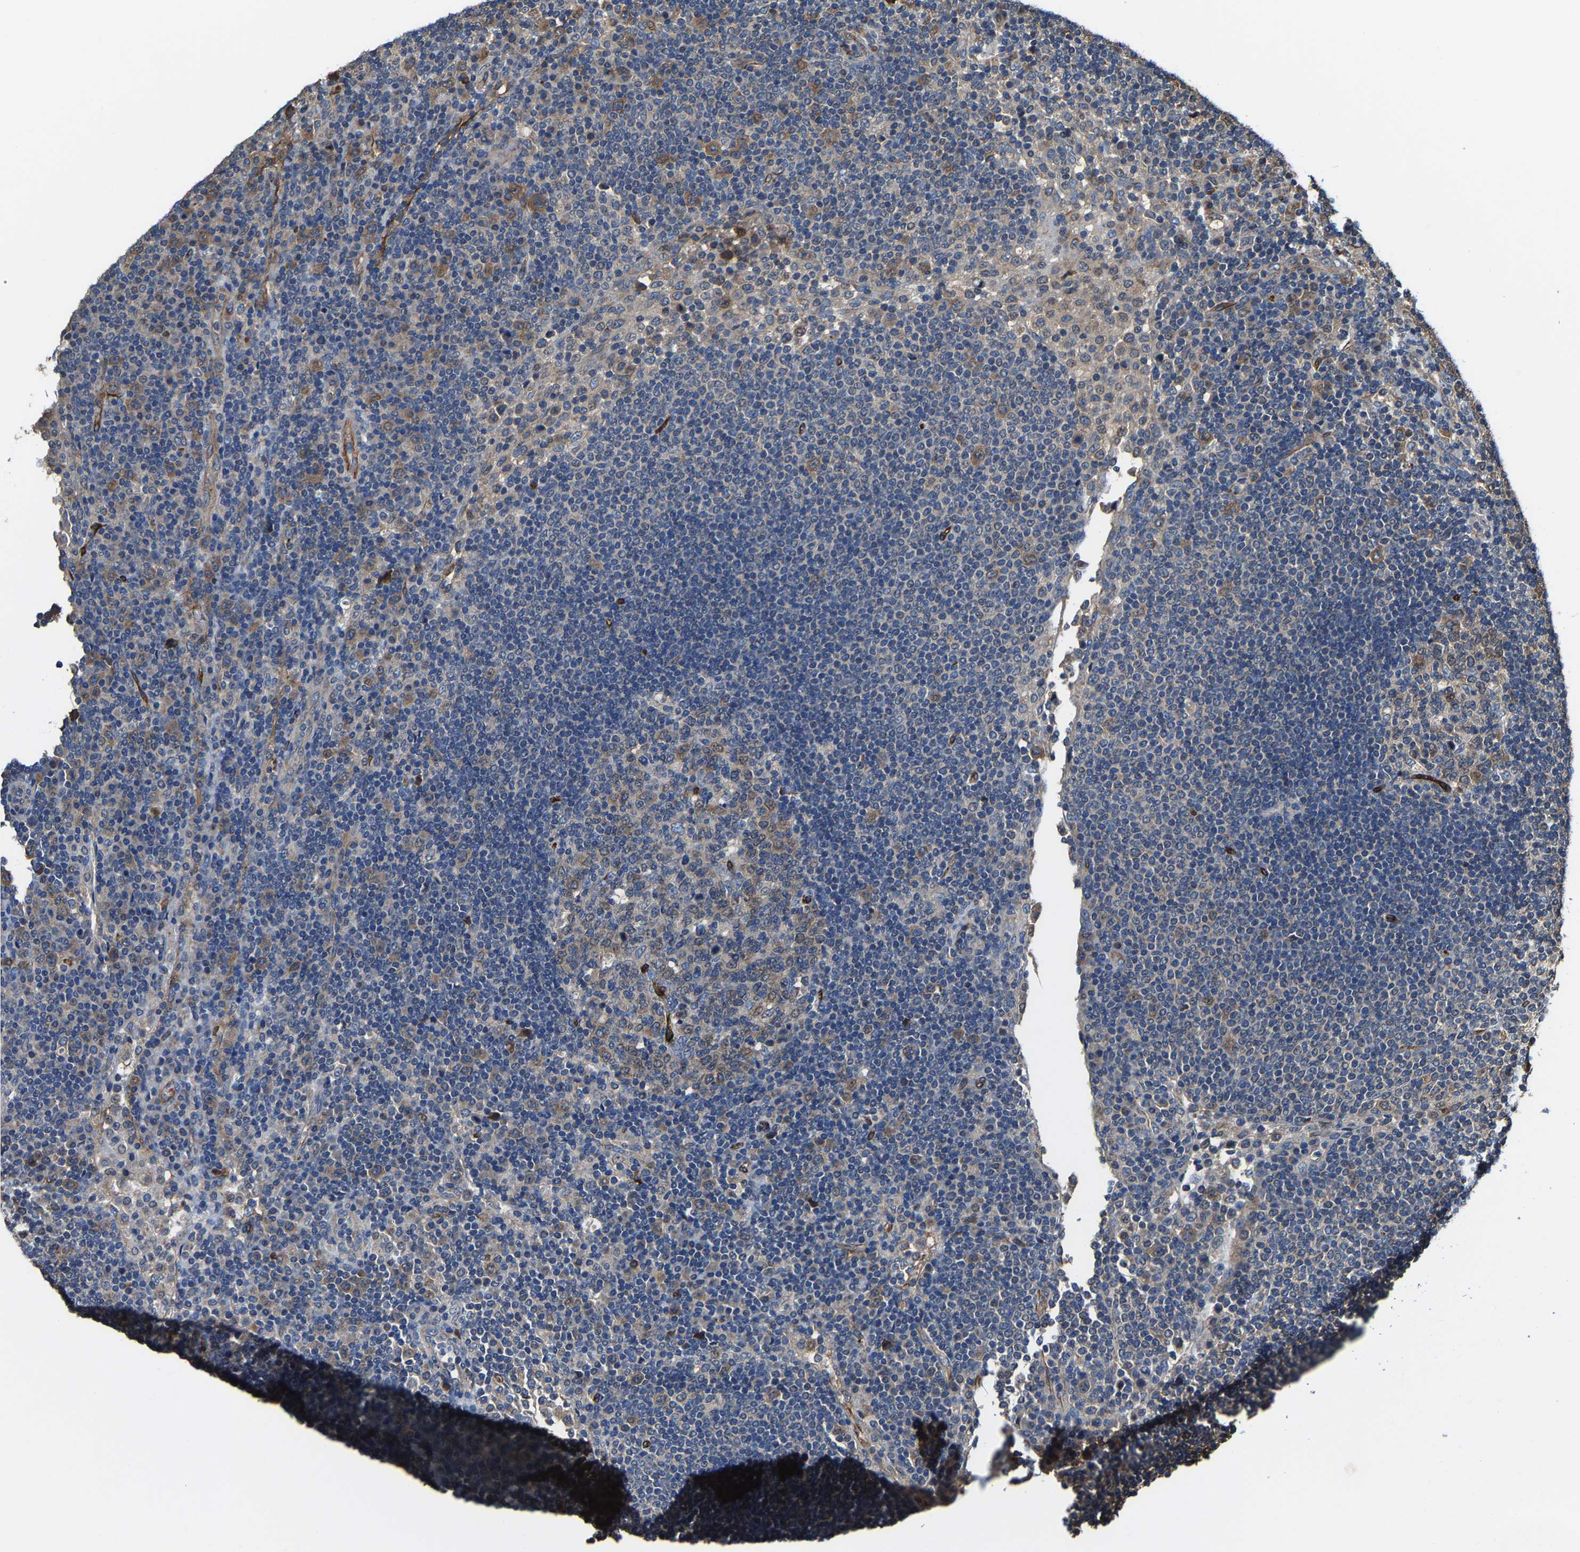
{"staining": {"intensity": "weak", "quantity": "25%-75%", "location": "cytoplasmic/membranous"}, "tissue": "lymph node", "cell_type": "Germinal center cells", "image_type": "normal", "snomed": [{"axis": "morphology", "description": "Normal tissue, NOS"}, {"axis": "topography", "description": "Lymph node"}], "caption": "Germinal center cells reveal low levels of weak cytoplasmic/membranous expression in about 25%-75% of cells in benign human lymph node. (DAB (3,3'-diaminobenzidine) IHC with brightfield microscopy, high magnification).", "gene": "GFRA3", "patient": {"sex": "female", "age": 53}}